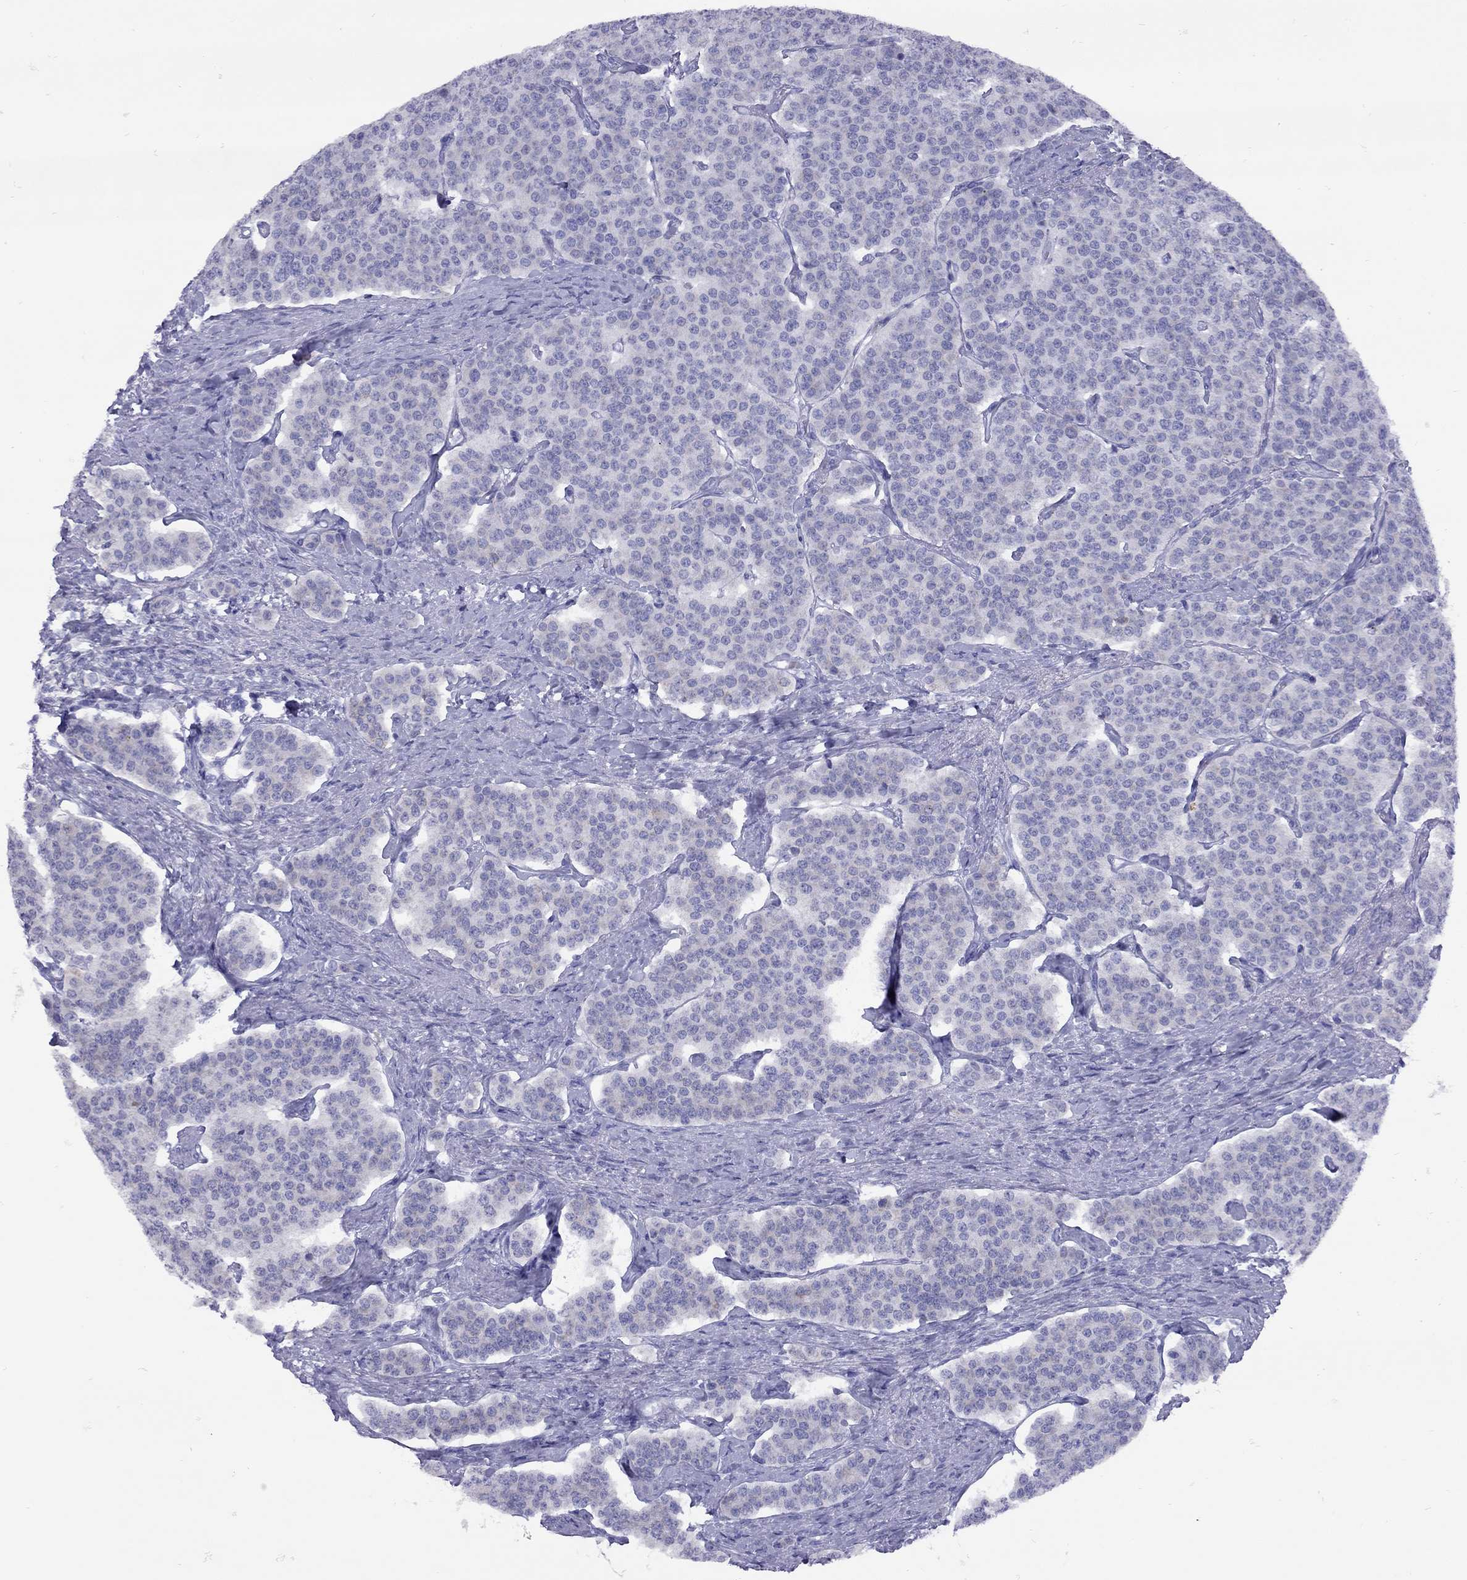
{"staining": {"intensity": "negative", "quantity": "none", "location": "none"}, "tissue": "carcinoid", "cell_type": "Tumor cells", "image_type": "cancer", "snomed": [{"axis": "morphology", "description": "Carcinoid, malignant, NOS"}, {"axis": "topography", "description": "Small intestine"}], "caption": "The immunohistochemistry (IHC) photomicrograph has no significant expression in tumor cells of carcinoid tissue.", "gene": "GRIA2", "patient": {"sex": "female", "age": 58}}